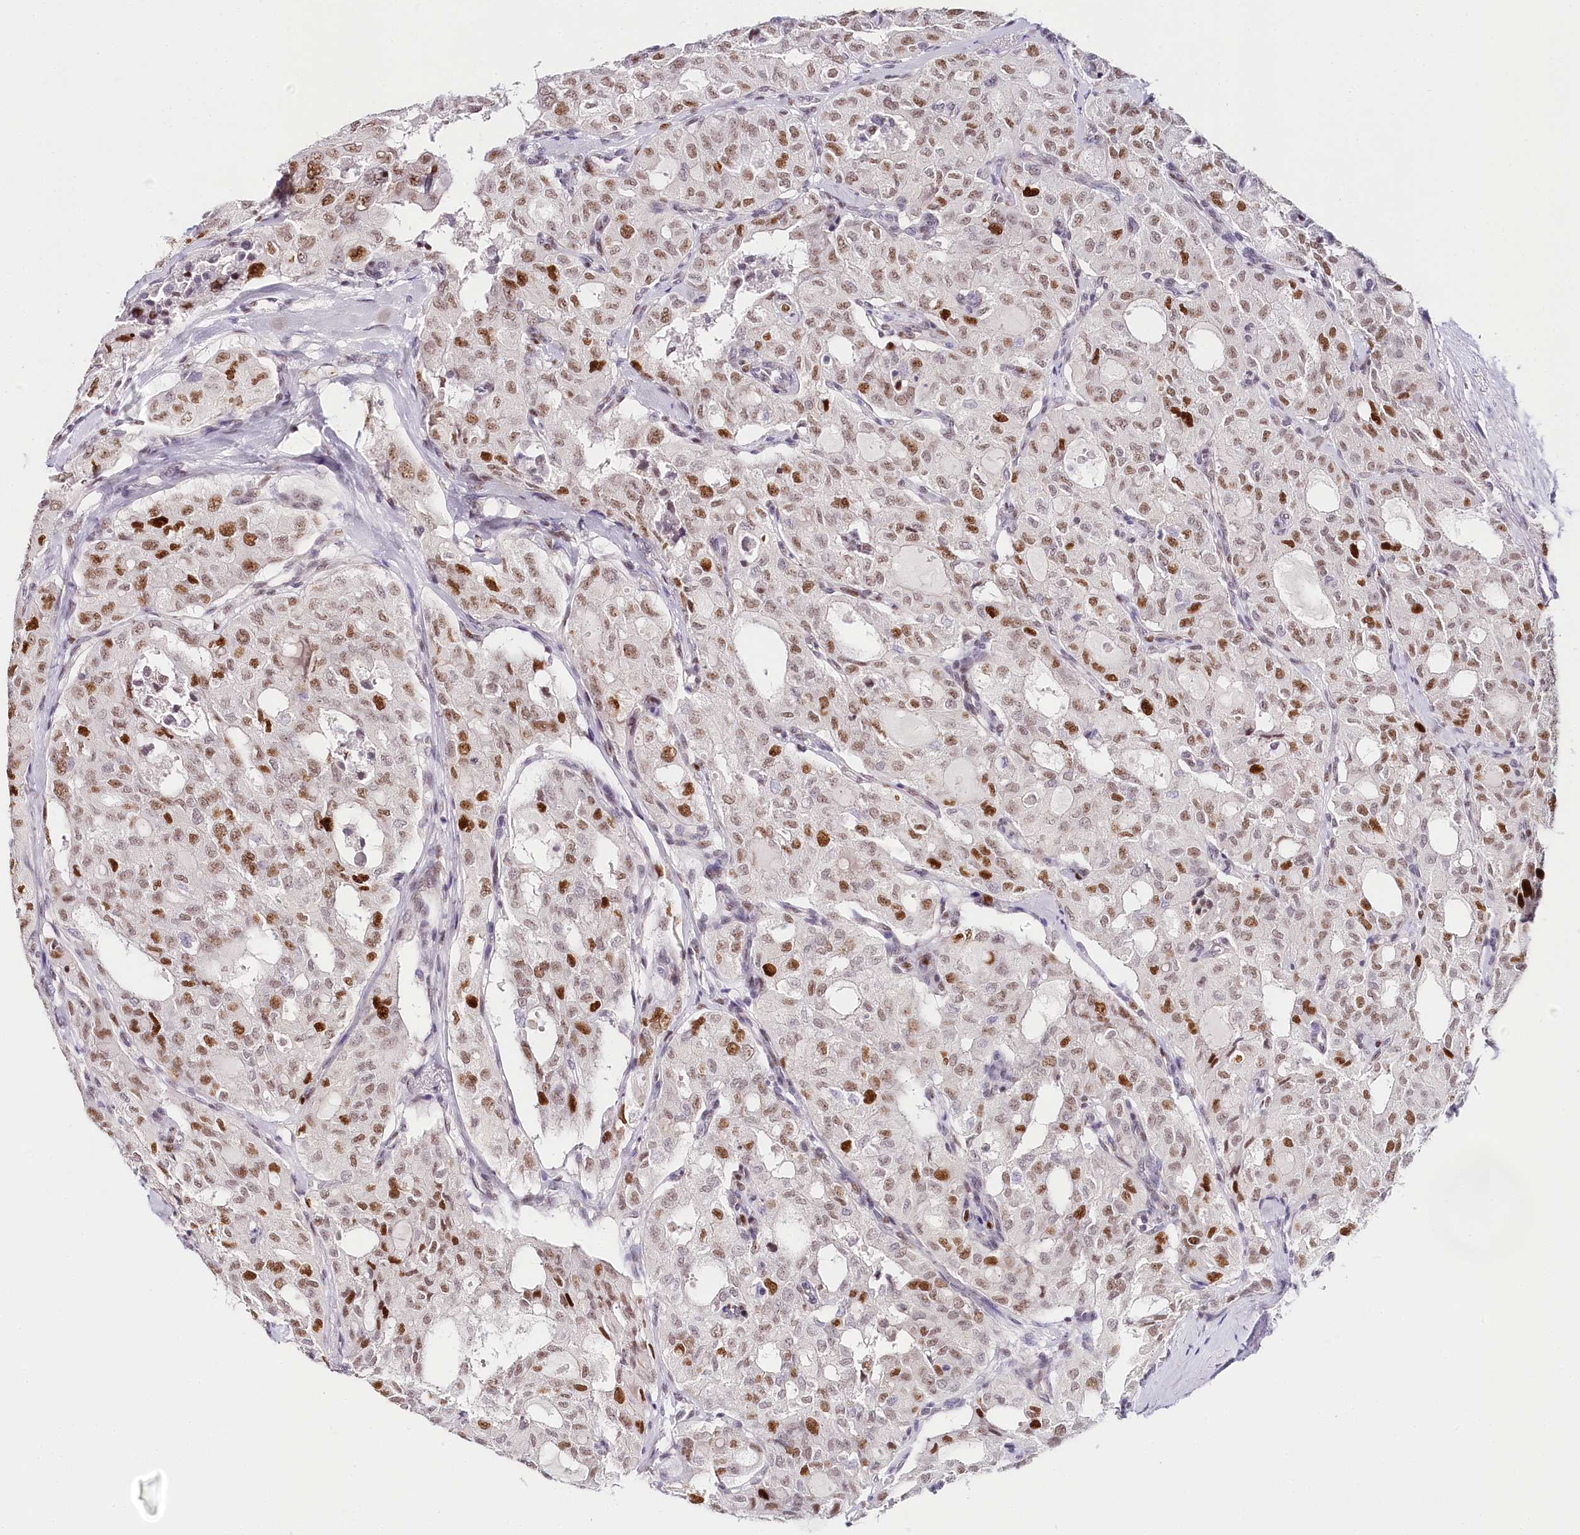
{"staining": {"intensity": "moderate", "quantity": "25%-75%", "location": "nuclear"}, "tissue": "thyroid cancer", "cell_type": "Tumor cells", "image_type": "cancer", "snomed": [{"axis": "morphology", "description": "Follicular adenoma carcinoma, NOS"}, {"axis": "topography", "description": "Thyroid gland"}], "caption": "Brown immunohistochemical staining in follicular adenoma carcinoma (thyroid) demonstrates moderate nuclear expression in about 25%-75% of tumor cells.", "gene": "TP53", "patient": {"sex": "male", "age": 75}}